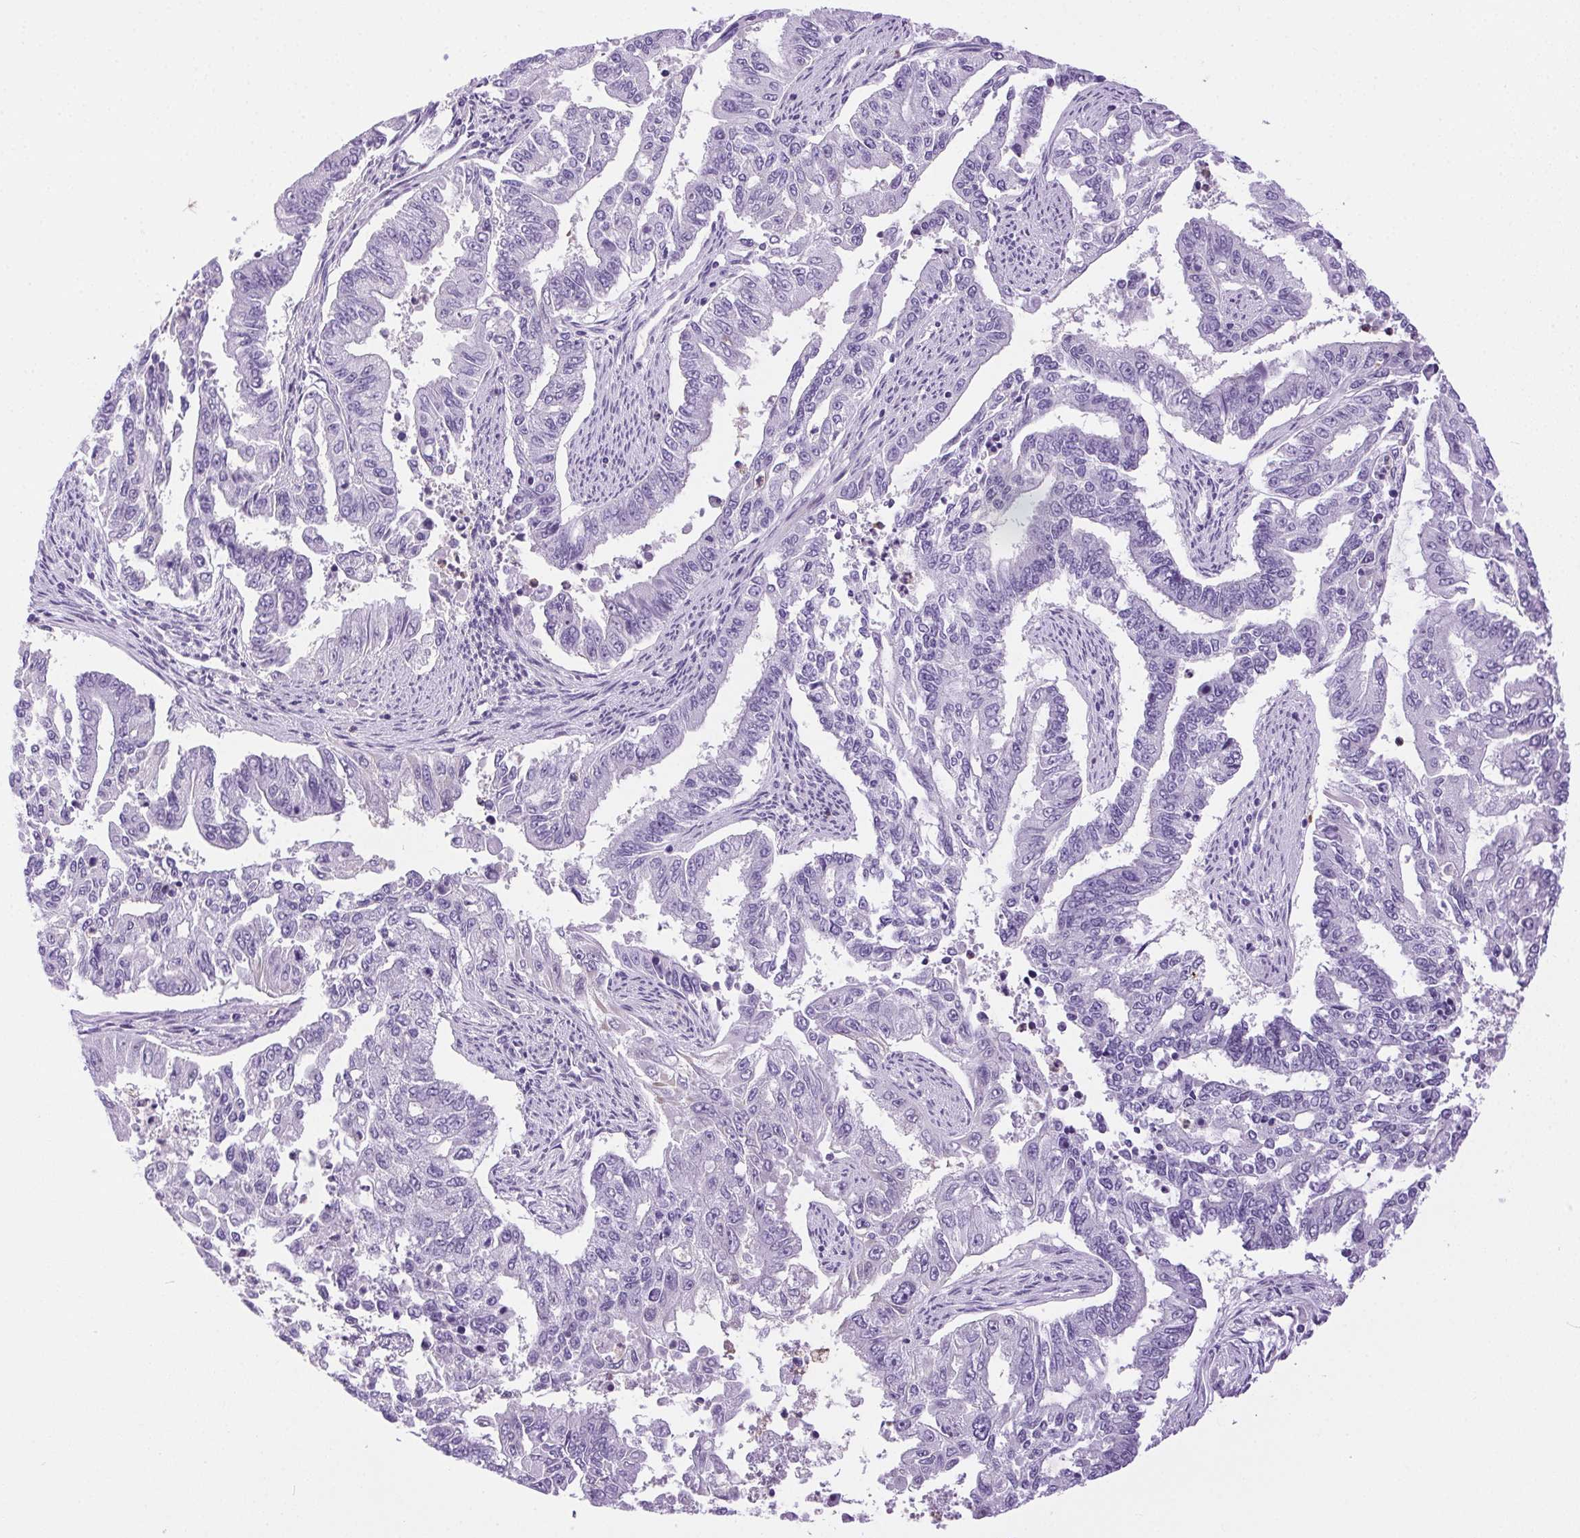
{"staining": {"intensity": "negative", "quantity": "none", "location": "none"}, "tissue": "endometrial cancer", "cell_type": "Tumor cells", "image_type": "cancer", "snomed": [{"axis": "morphology", "description": "Adenocarcinoma, NOS"}, {"axis": "topography", "description": "Uterus"}], "caption": "The histopathology image demonstrates no significant expression in tumor cells of adenocarcinoma (endometrial). (Brightfield microscopy of DAB (3,3'-diaminobenzidine) immunohistochemistry (IHC) at high magnification).", "gene": "SHCBP1L", "patient": {"sex": "female", "age": 59}}